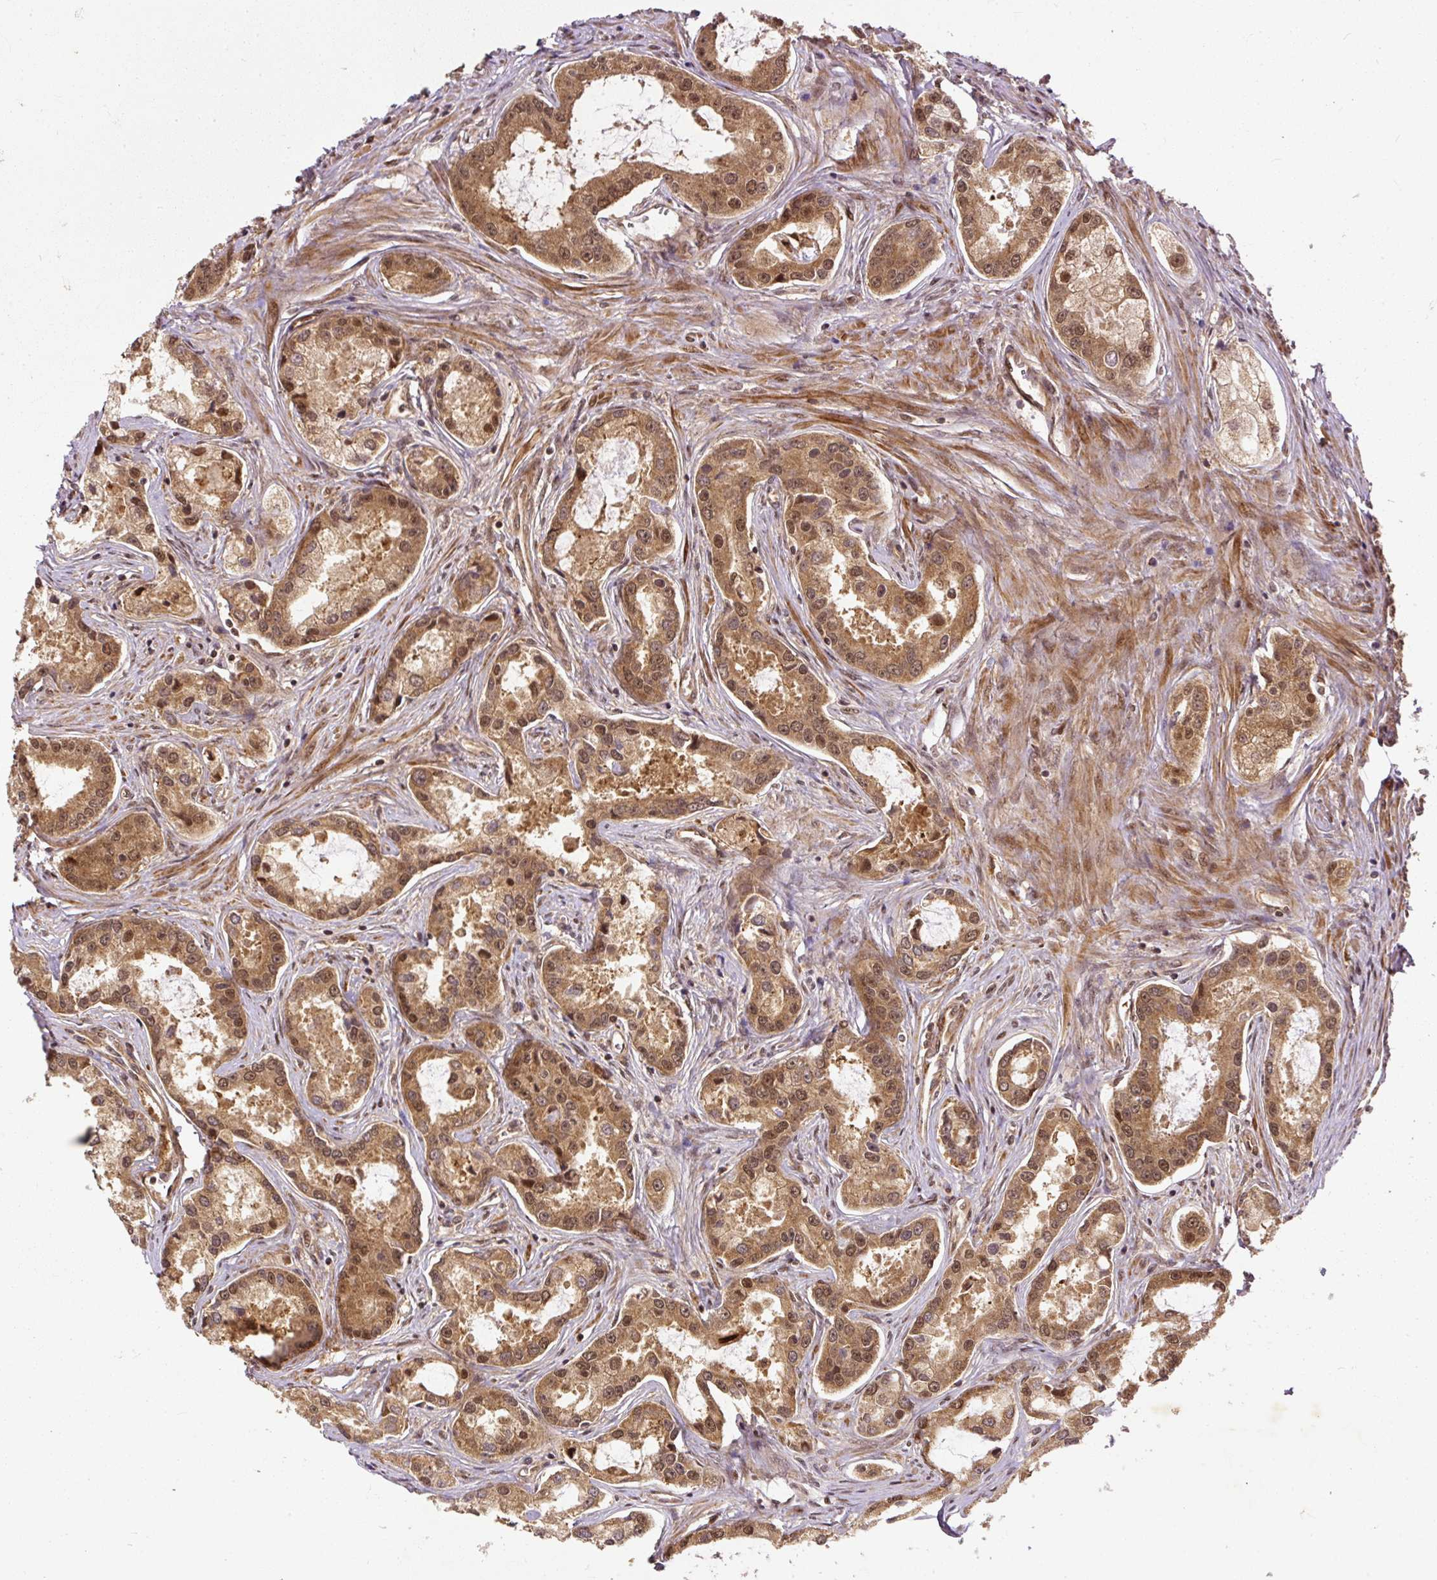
{"staining": {"intensity": "moderate", "quantity": ">75%", "location": "cytoplasmic/membranous,nuclear"}, "tissue": "prostate cancer", "cell_type": "Tumor cells", "image_type": "cancer", "snomed": [{"axis": "morphology", "description": "Adenocarcinoma, Low grade"}, {"axis": "topography", "description": "Prostate"}], "caption": "Human prostate adenocarcinoma (low-grade) stained with a protein marker exhibits moderate staining in tumor cells.", "gene": "PSMD1", "patient": {"sex": "male", "age": 68}}